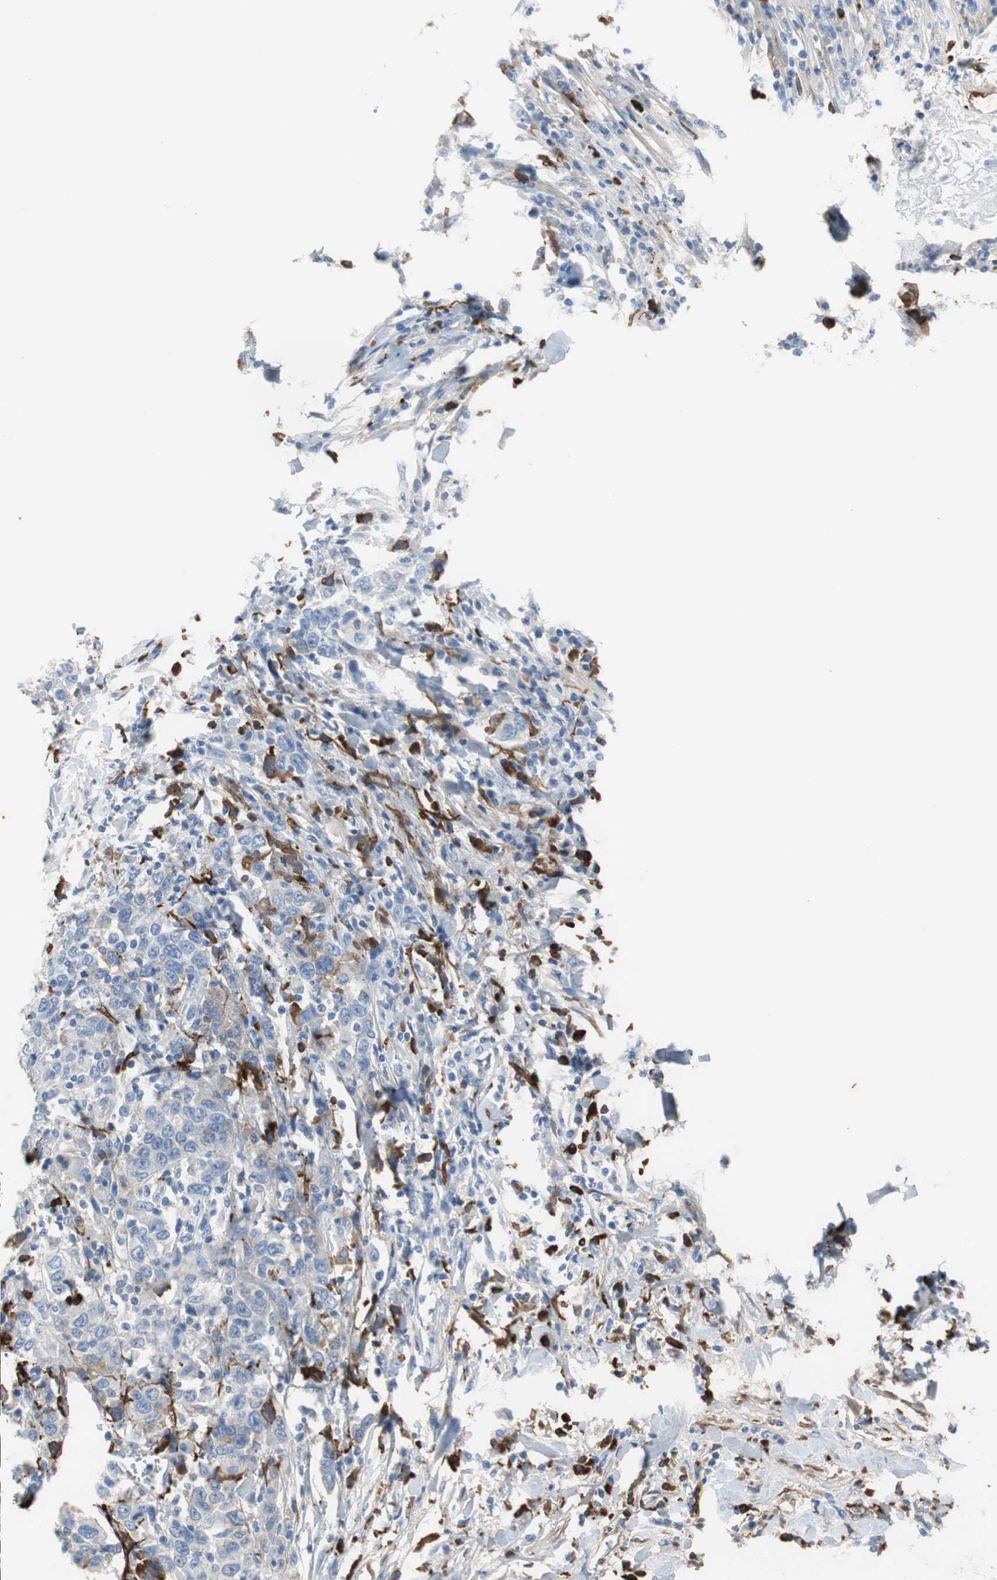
{"staining": {"intensity": "moderate", "quantity": "25%-75%", "location": "cytoplasmic/membranous"}, "tissue": "urothelial cancer", "cell_type": "Tumor cells", "image_type": "cancer", "snomed": [{"axis": "morphology", "description": "Urothelial carcinoma, High grade"}, {"axis": "topography", "description": "Urinary bladder"}], "caption": "Immunohistochemical staining of human urothelial cancer shows moderate cytoplasmic/membranous protein expression in about 25%-75% of tumor cells.", "gene": "APCS", "patient": {"sex": "male", "age": 61}}